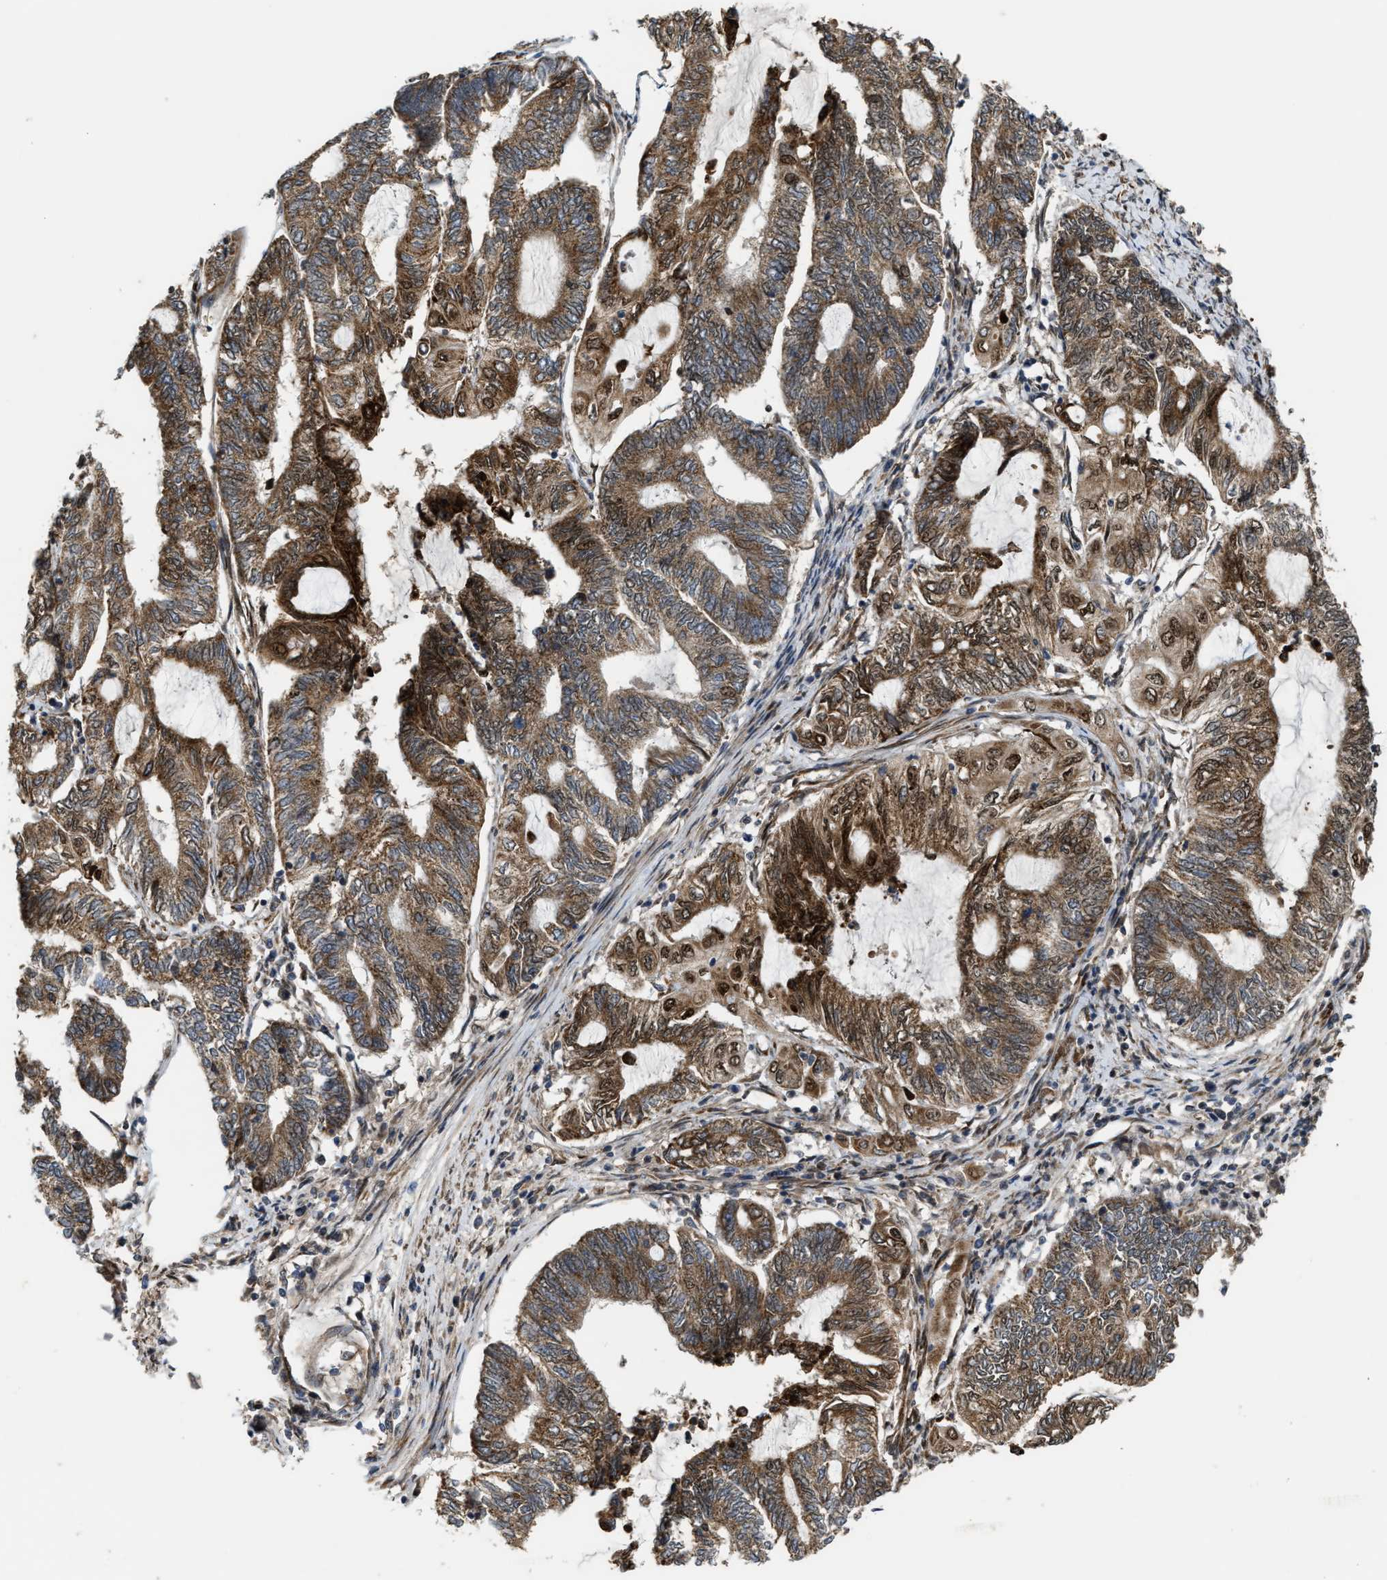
{"staining": {"intensity": "moderate", "quantity": ">75%", "location": "cytoplasmic/membranous,nuclear"}, "tissue": "endometrial cancer", "cell_type": "Tumor cells", "image_type": "cancer", "snomed": [{"axis": "morphology", "description": "Adenocarcinoma, NOS"}, {"axis": "topography", "description": "Uterus"}, {"axis": "topography", "description": "Endometrium"}], "caption": "Endometrial cancer was stained to show a protein in brown. There is medium levels of moderate cytoplasmic/membranous and nuclear expression in approximately >75% of tumor cells. (brown staining indicates protein expression, while blue staining denotes nuclei).", "gene": "ZNF250", "patient": {"sex": "female", "age": 70}}